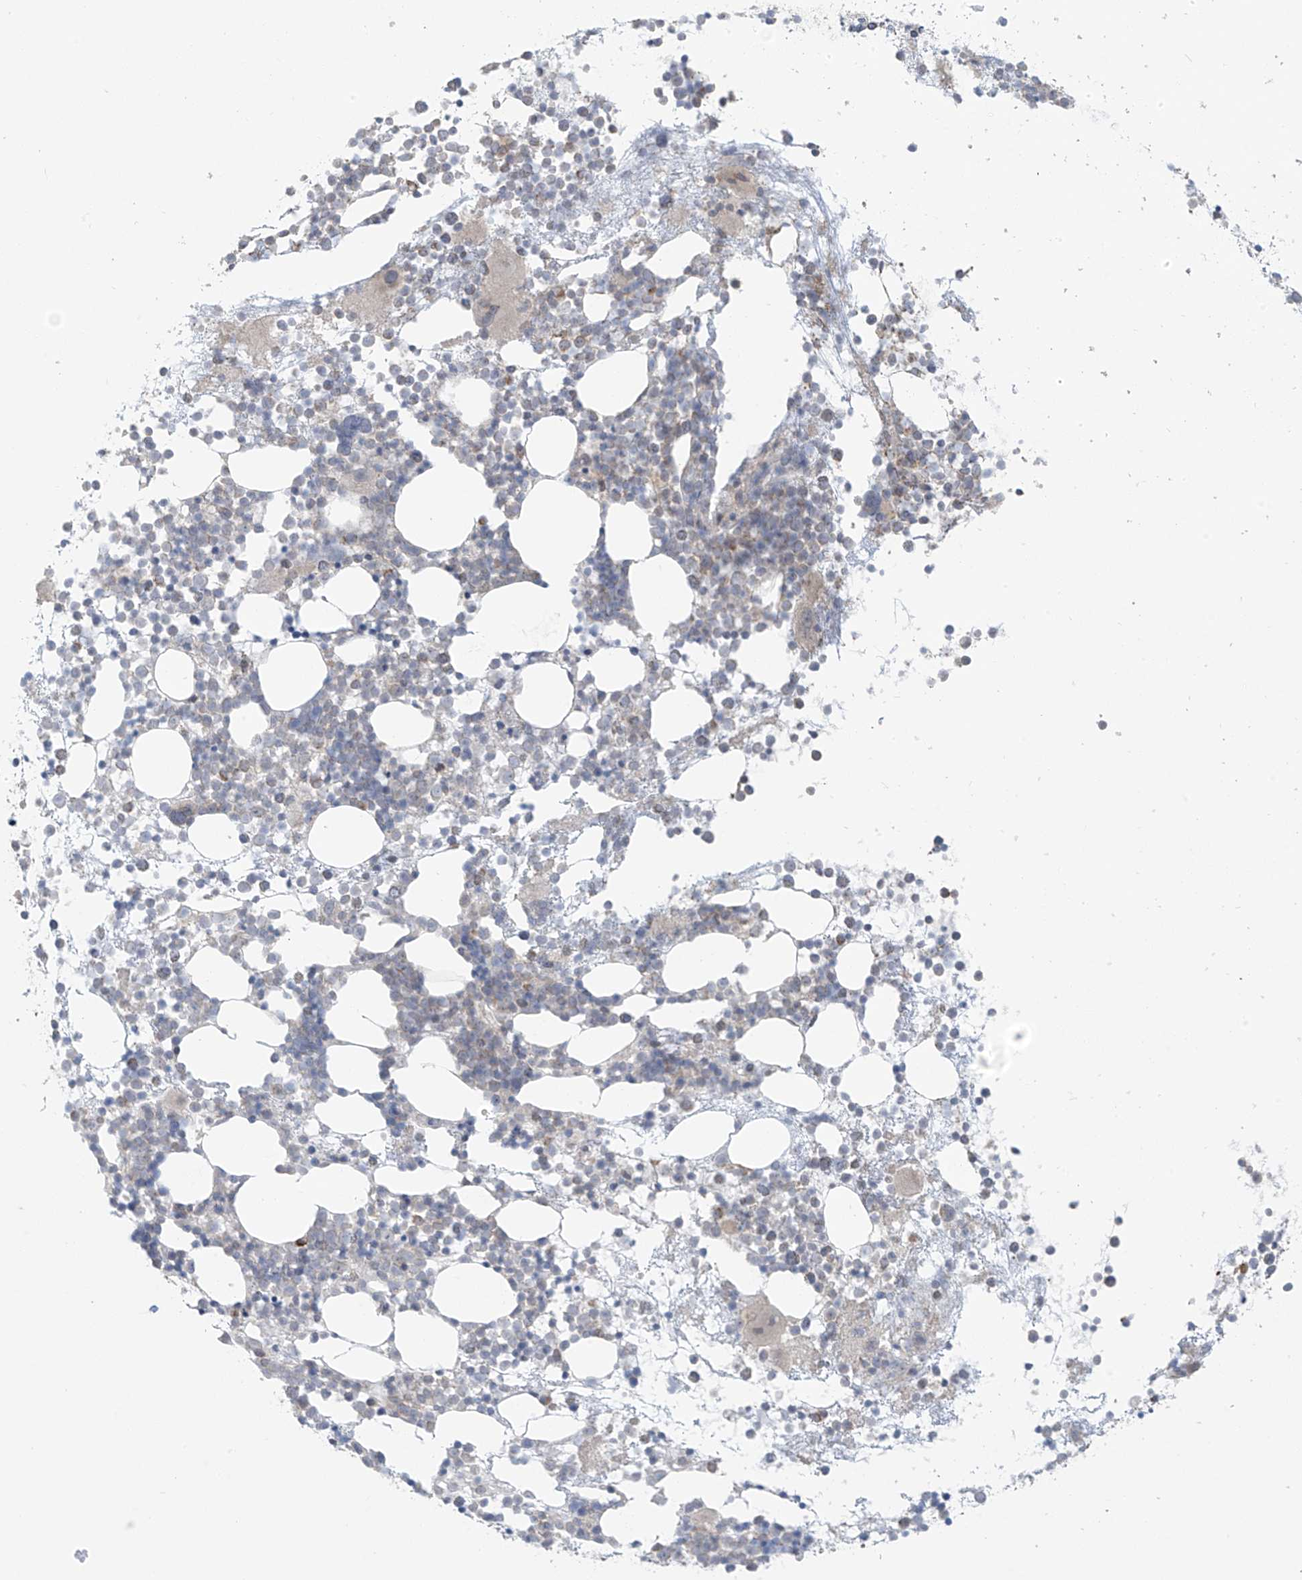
{"staining": {"intensity": "negative", "quantity": "none", "location": "none"}, "tissue": "bone marrow", "cell_type": "Hematopoietic cells", "image_type": "normal", "snomed": [{"axis": "morphology", "description": "Normal tissue, NOS"}, {"axis": "topography", "description": "Bone marrow"}], "caption": "Human bone marrow stained for a protein using IHC demonstrates no expression in hematopoietic cells.", "gene": "HDDC2", "patient": {"sex": "female", "age": 57}}